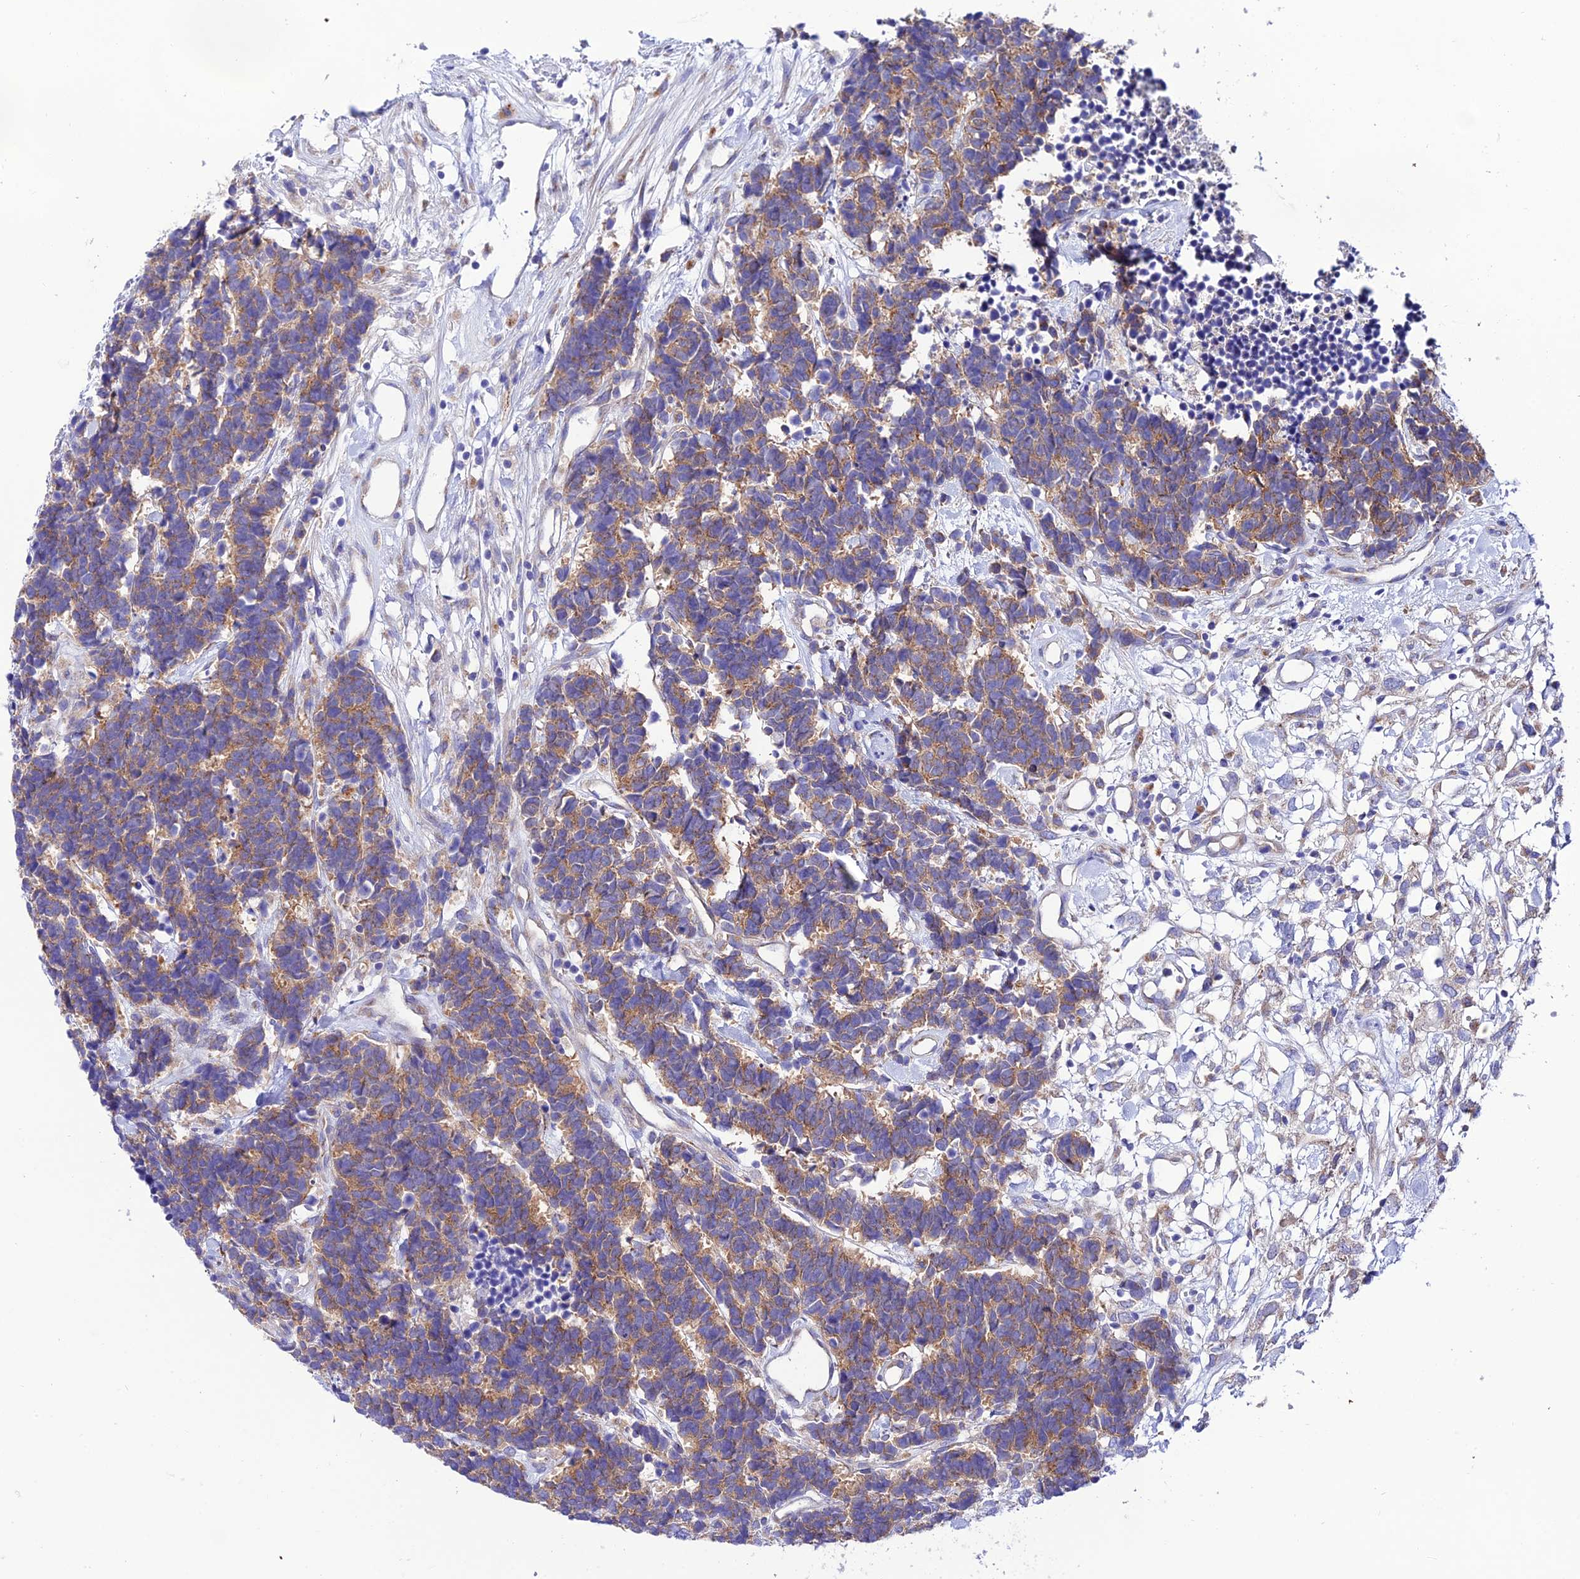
{"staining": {"intensity": "moderate", "quantity": ">75%", "location": "cytoplasmic/membranous"}, "tissue": "carcinoid", "cell_type": "Tumor cells", "image_type": "cancer", "snomed": [{"axis": "morphology", "description": "Carcinoma, NOS"}, {"axis": "morphology", "description": "Carcinoid, malignant, NOS"}, {"axis": "topography", "description": "Urinary bladder"}], "caption": "Carcinoid stained with immunohistochemistry shows moderate cytoplasmic/membranous expression in about >75% of tumor cells. The staining is performed using DAB brown chromogen to label protein expression. The nuclei are counter-stained blue using hematoxylin.", "gene": "LACTB2", "patient": {"sex": "male", "age": 57}}